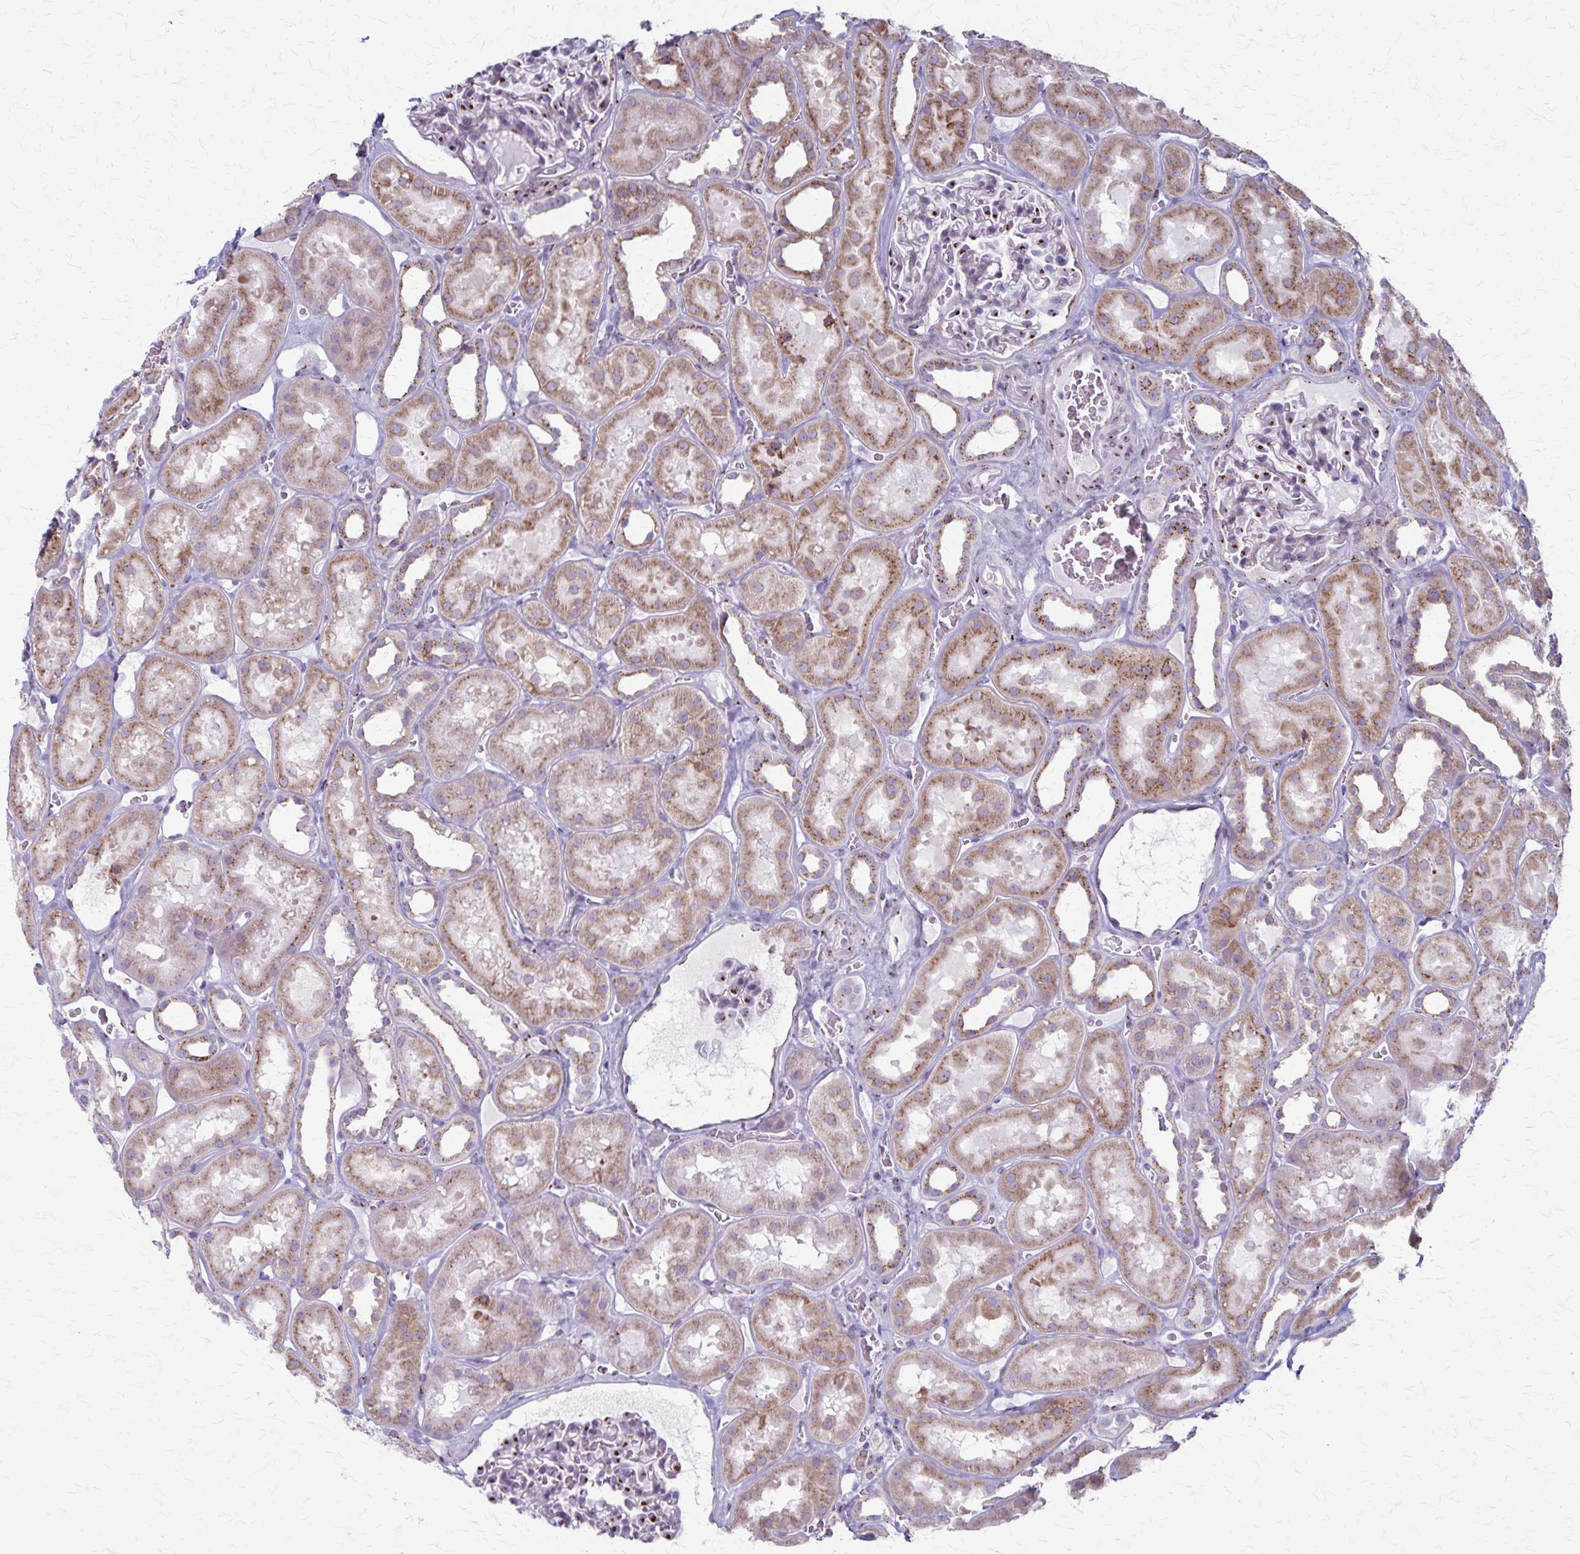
{"staining": {"intensity": "moderate", "quantity": "25%-75%", "location": "cytoplasmic/membranous"}, "tissue": "kidney", "cell_type": "Cells in glomeruli", "image_type": "normal", "snomed": [{"axis": "morphology", "description": "Normal tissue, NOS"}, {"axis": "topography", "description": "Kidney"}], "caption": "Protein staining shows moderate cytoplasmic/membranous staining in approximately 25%-75% of cells in glomeruli in normal kidney. (DAB IHC with brightfield microscopy, high magnification).", "gene": "MCFD2", "patient": {"sex": "female", "age": 41}}